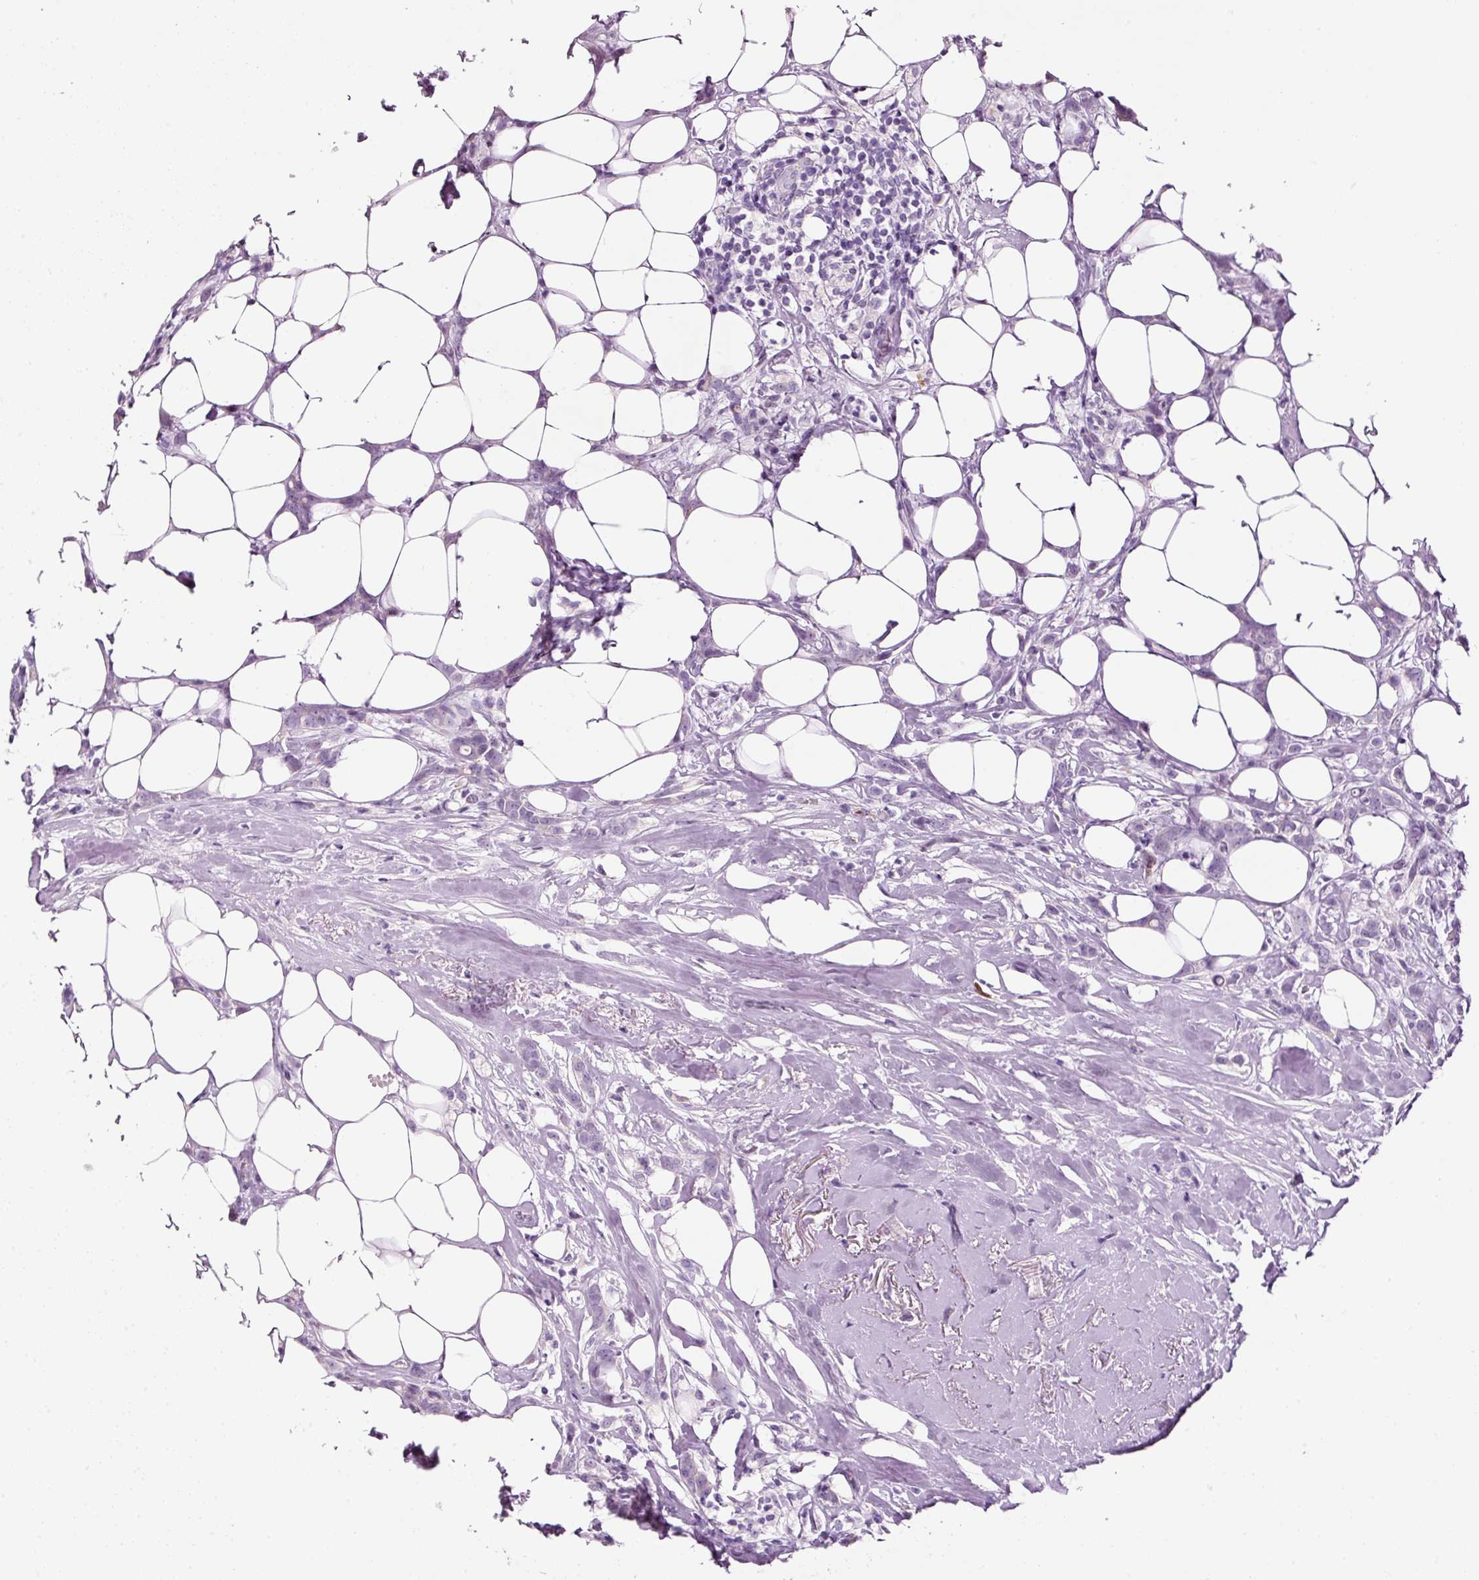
{"staining": {"intensity": "negative", "quantity": "none", "location": "none"}, "tissue": "breast cancer", "cell_type": "Tumor cells", "image_type": "cancer", "snomed": [{"axis": "morphology", "description": "Duct carcinoma"}, {"axis": "topography", "description": "Breast"}], "caption": "Infiltrating ductal carcinoma (breast) stained for a protein using immunohistochemistry demonstrates no expression tumor cells.", "gene": "KLF1", "patient": {"sex": "female", "age": 80}}